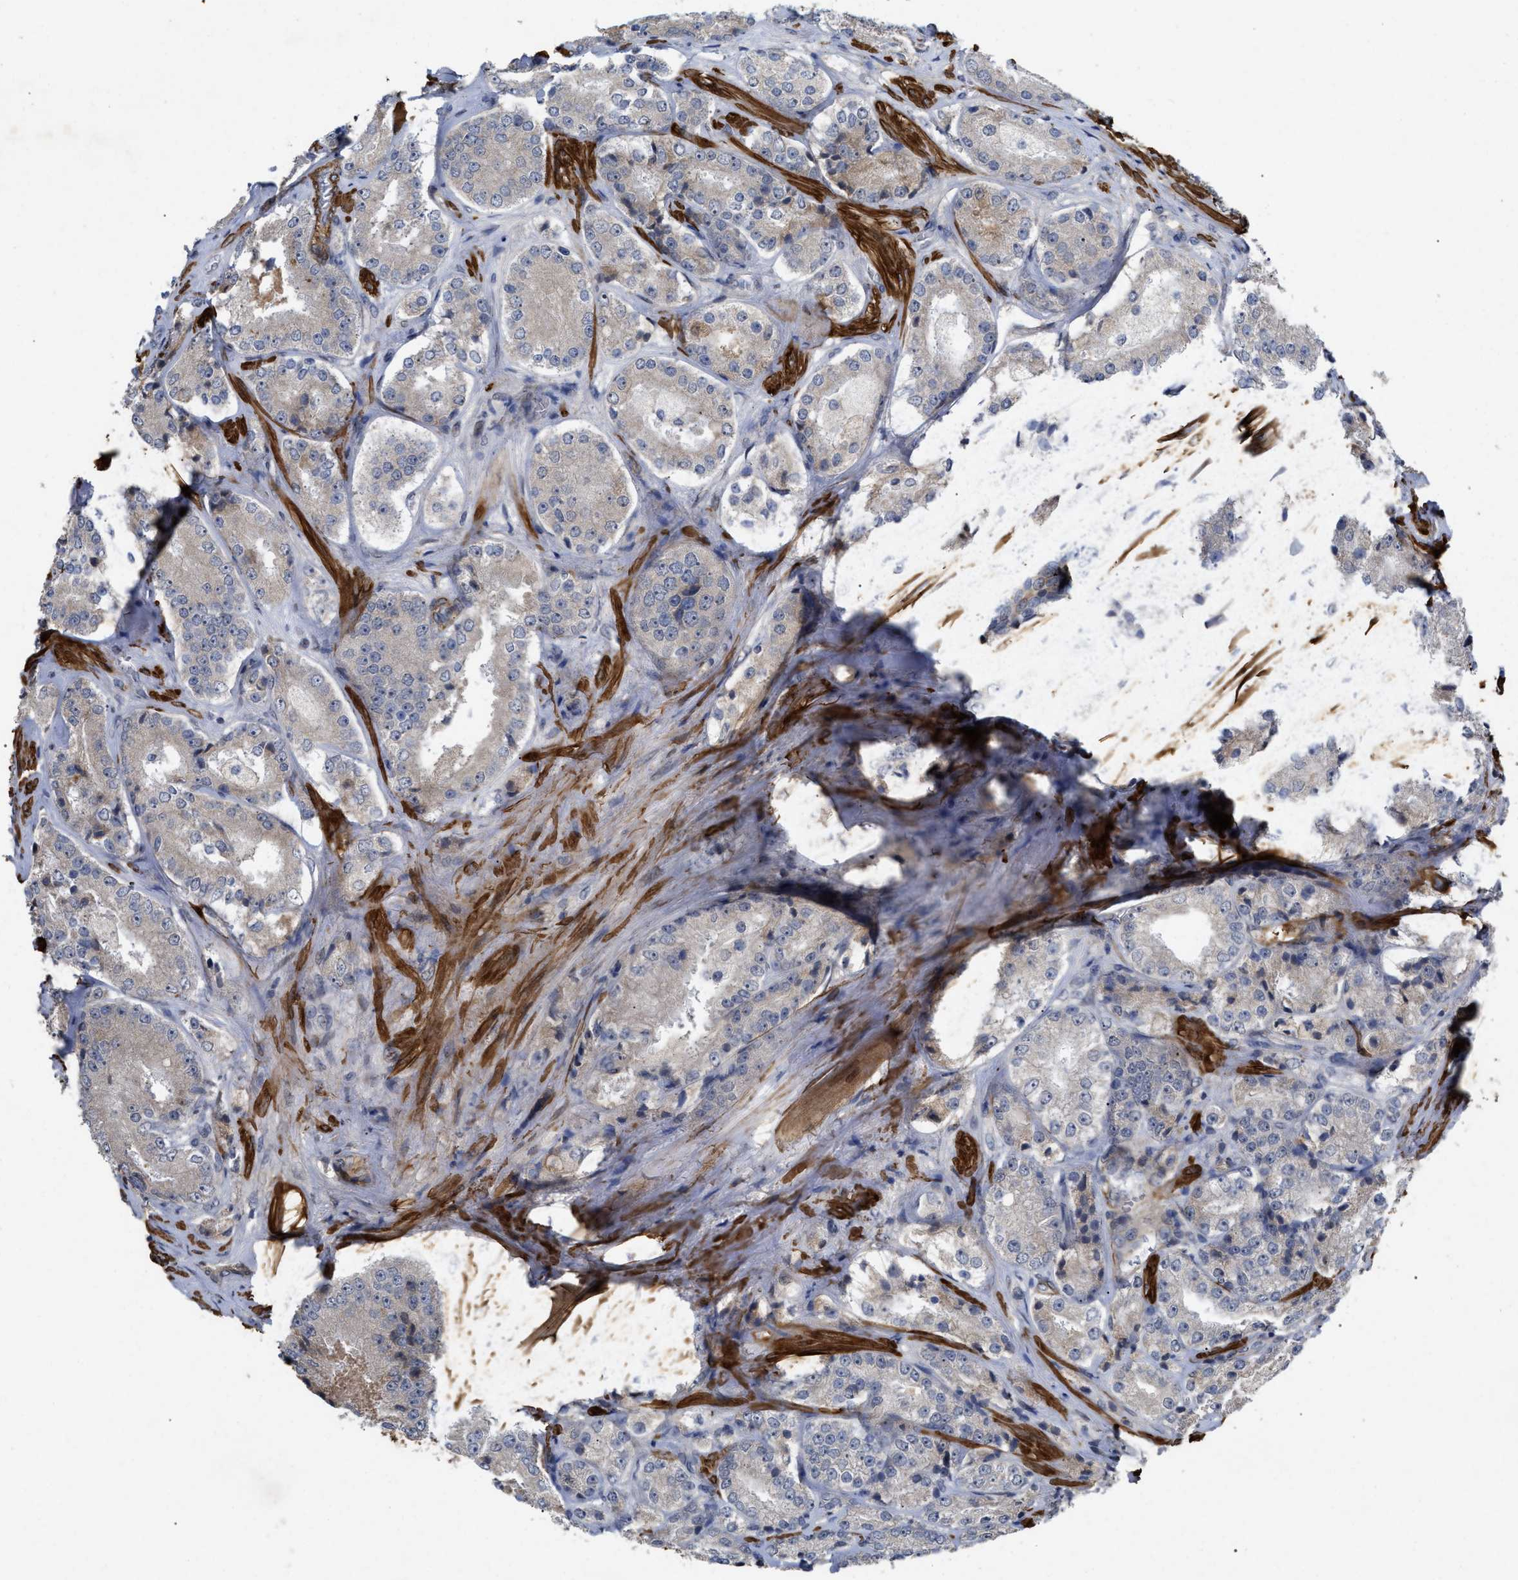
{"staining": {"intensity": "weak", "quantity": ">75%", "location": "cytoplasmic/membranous"}, "tissue": "prostate cancer", "cell_type": "Tumor cells", "image_type": "cancer", "snomed": [{"axis": "morphology", "description": "Adenocarcinoma, High grade"}, {"axis": "topography", "description": "Prostate"}], "caption": "Brown immunohistochemical staining in prostate cancer shows weak cytoplasmic/membranous expression in approximately >75% of tumor cells.", "gene": "ST6GALNAC6", "patient": {"sex": "male", "age": 65}}